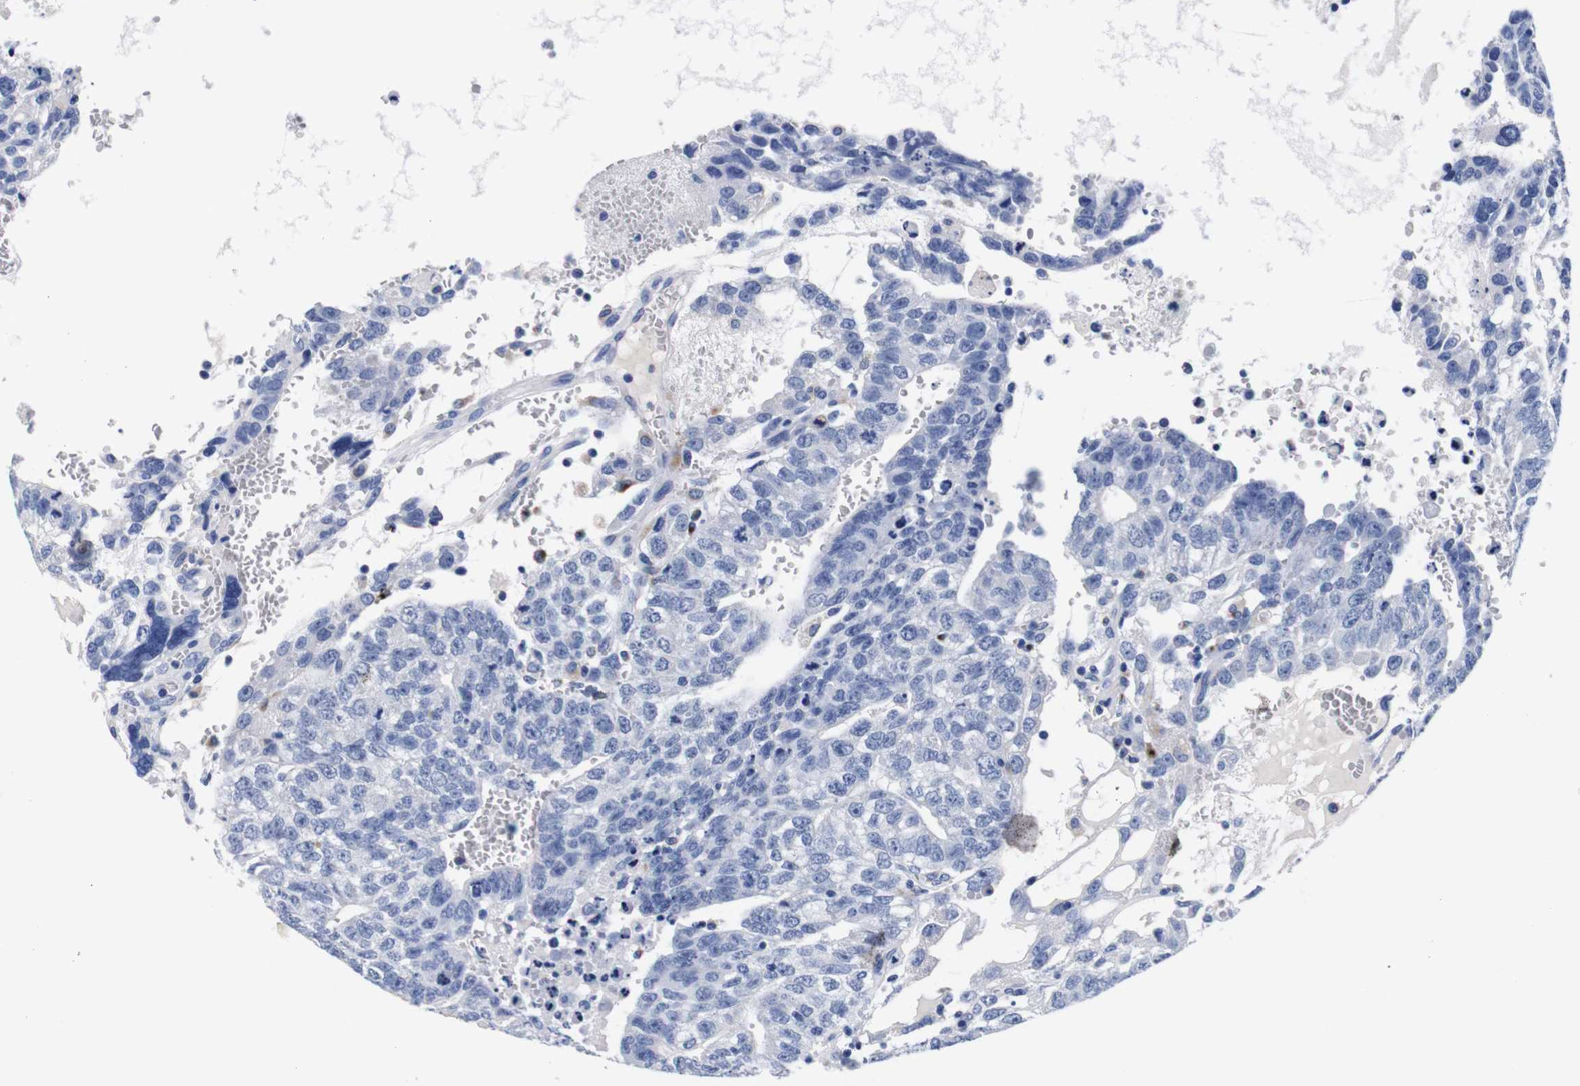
{"staining": {"intensity": "negative", "quantity": "none", "location": "none"}, "tissue": "testis cancer", "cell_type": "Tumor cells", "image_type": "cancer", "snomed": [{"axis": "morphology", "description": "Seminoma, NOS"}, {"axis": "morphology", "description": "Carcinoma, Embryonal, NOS"}, {"axis": "topography", "description": "Testis"}], "caption": "A micrograph of testis cancer stained for a protein shows no brown staining in tumor cells.", "gene": "HLA-DMB", "patient": {"sex": "male", "age": 52}}